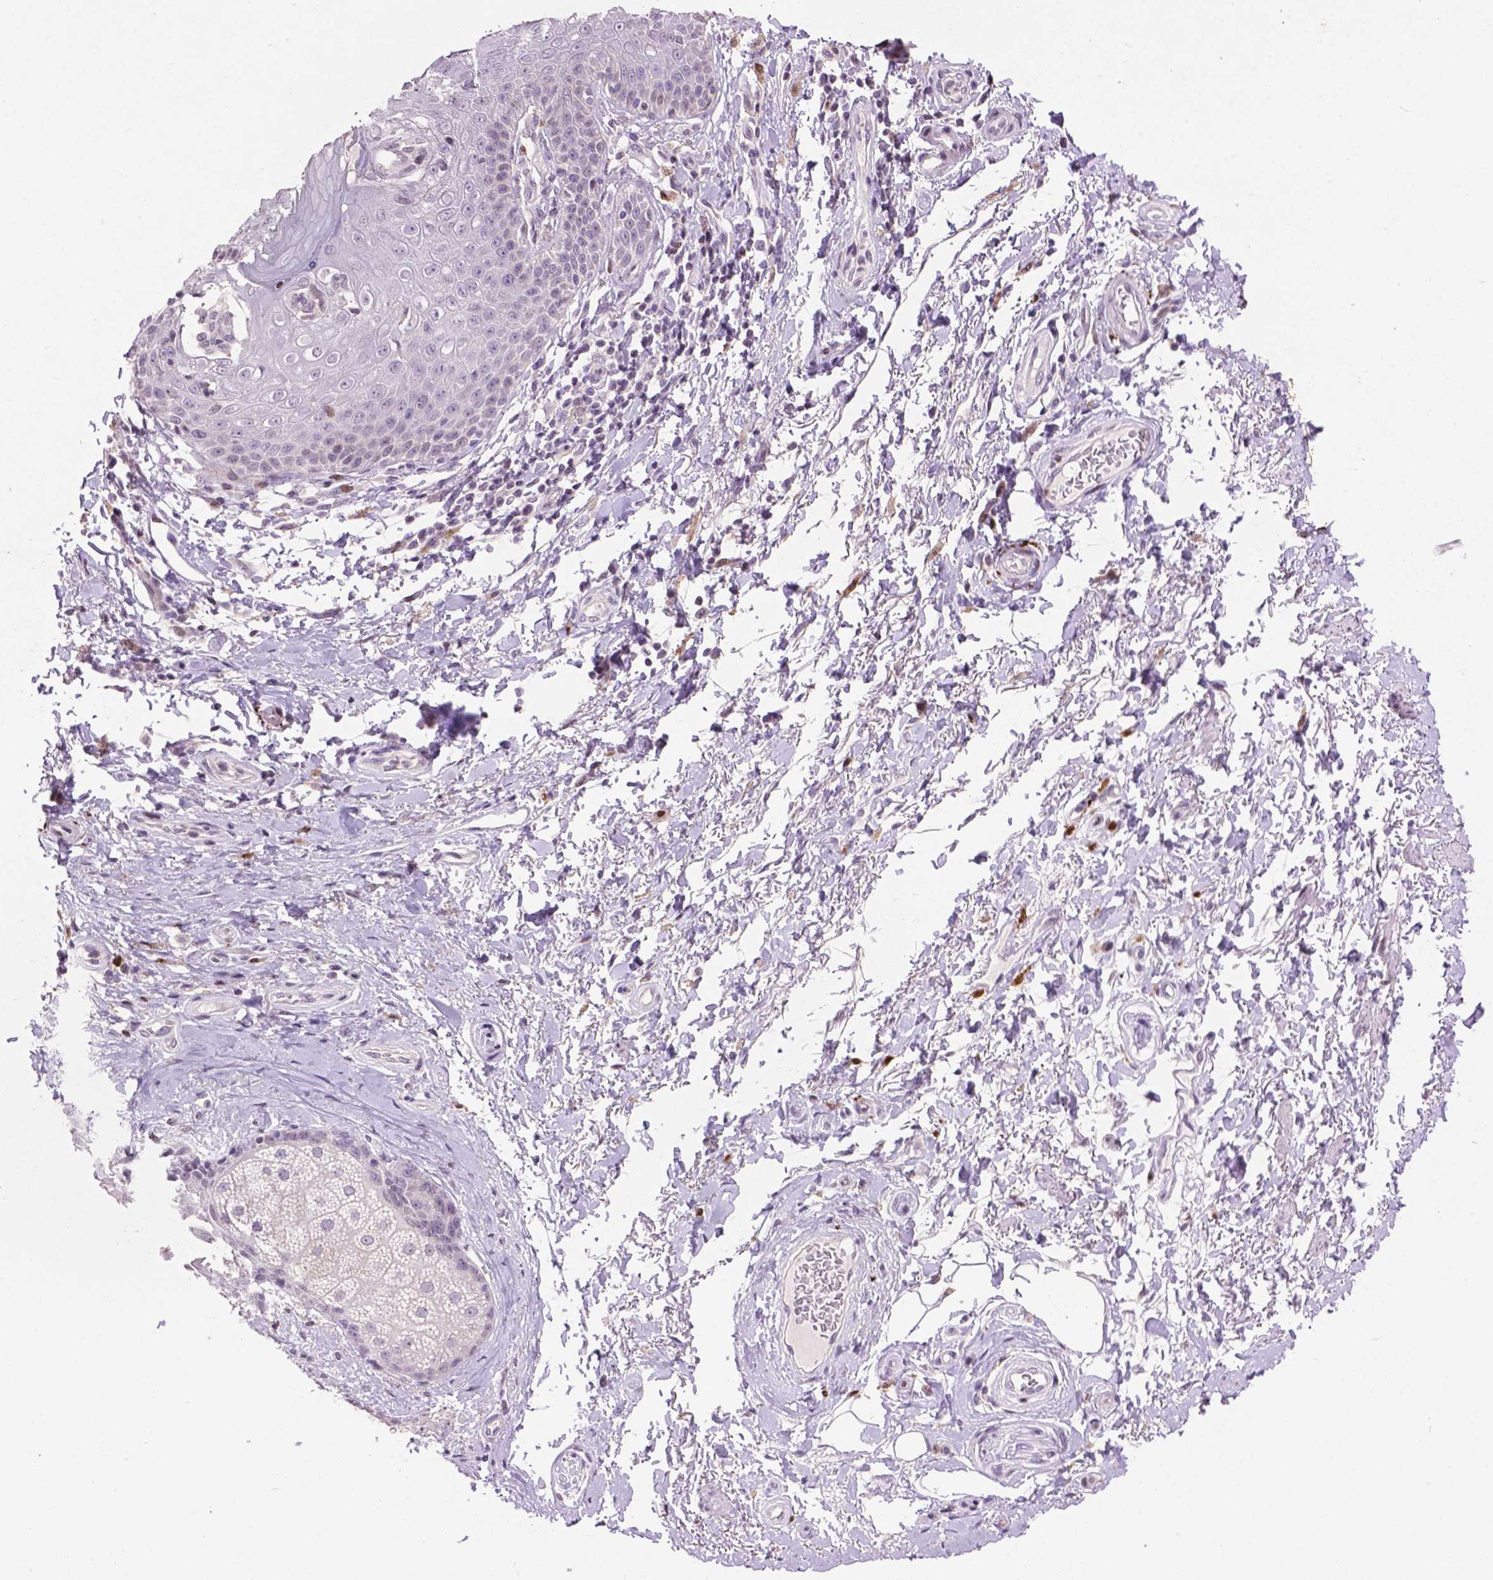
{"staining": {"intensity": "negative", "quantity": "none", "location": "none"}, "tissue": "adipose tissue", "cell_type": "Adipocytes", "image_type": "normal", "snomed": [{"axis": "morphology", "description": "Normal tissue, NOS"}, {"axis": "topography", "description": "Peripheral nerve tissue"}], "caption": "The IHC histopathology image has no significant staining in adipocytes of adipose tissue.", "gene": "TH", "patient": {"sex": "male", "age": 51}}